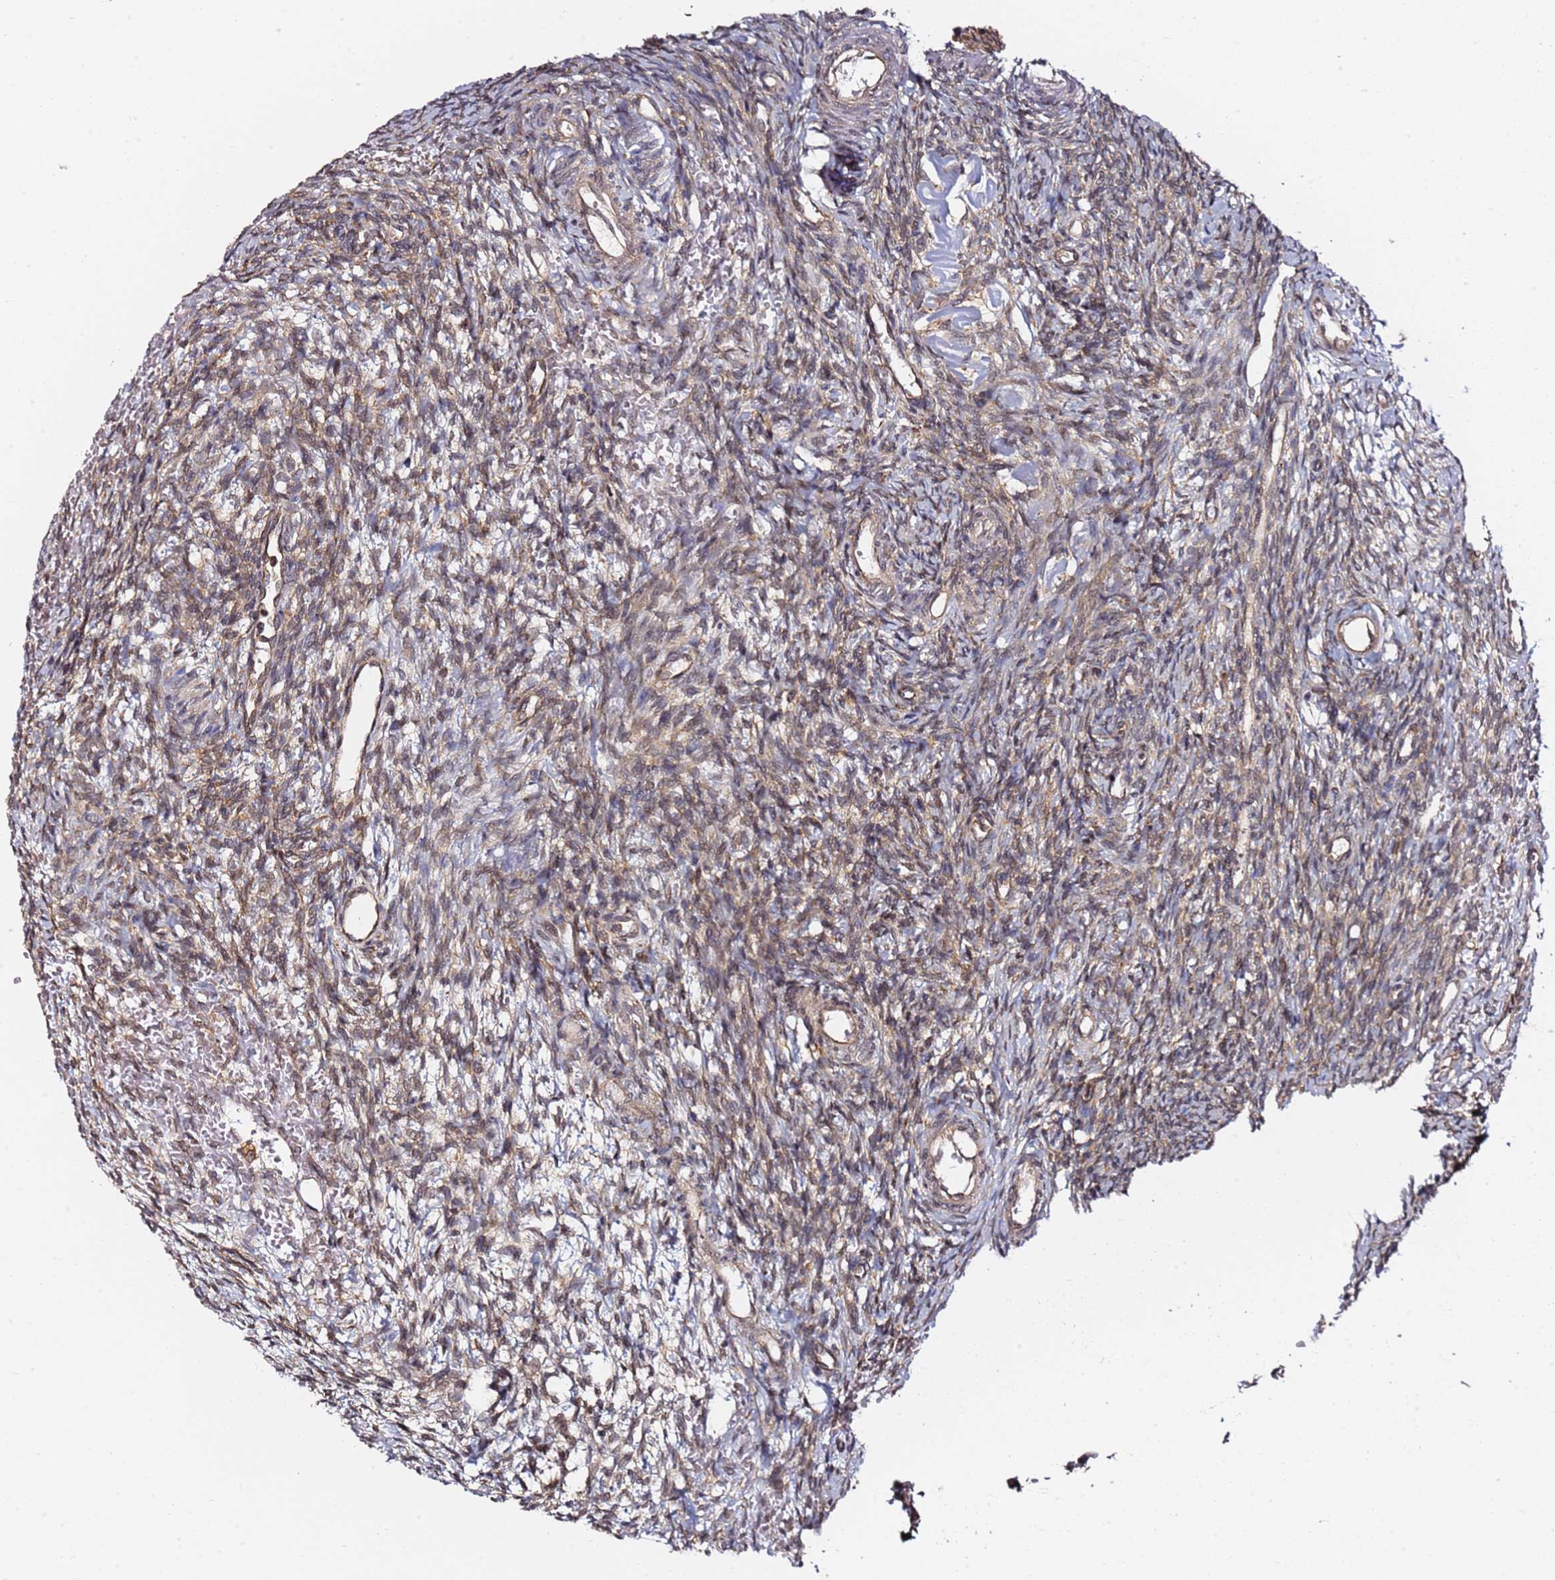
{"staining": {"intensity": "weak", "quantity": "25%-75%", "location": "cytoplasmic/membranous"}, "tissue": "ovary", "cell_type": "Ovarian stroma cells", "image_type": "normal", "snomed": [{"axis": "morphology", "description": "Normal tissue, NOS"}, {"axis": "topography", "description": "Ovary"}], "caption": "IHC staining of benign ovary, which shows low levels of weak cytoplasmic/membranous staining in approximately 25%-75% of ovarian stroma cells indicating weak cytoplasmic/membranous protein expression. The staining was performed using DAB (brown) for protein detection and nuclei were counterstained in hematoxylin (blue).", "gene": "PRKAB2", "patient": {"sex": "female", "age": 39}}